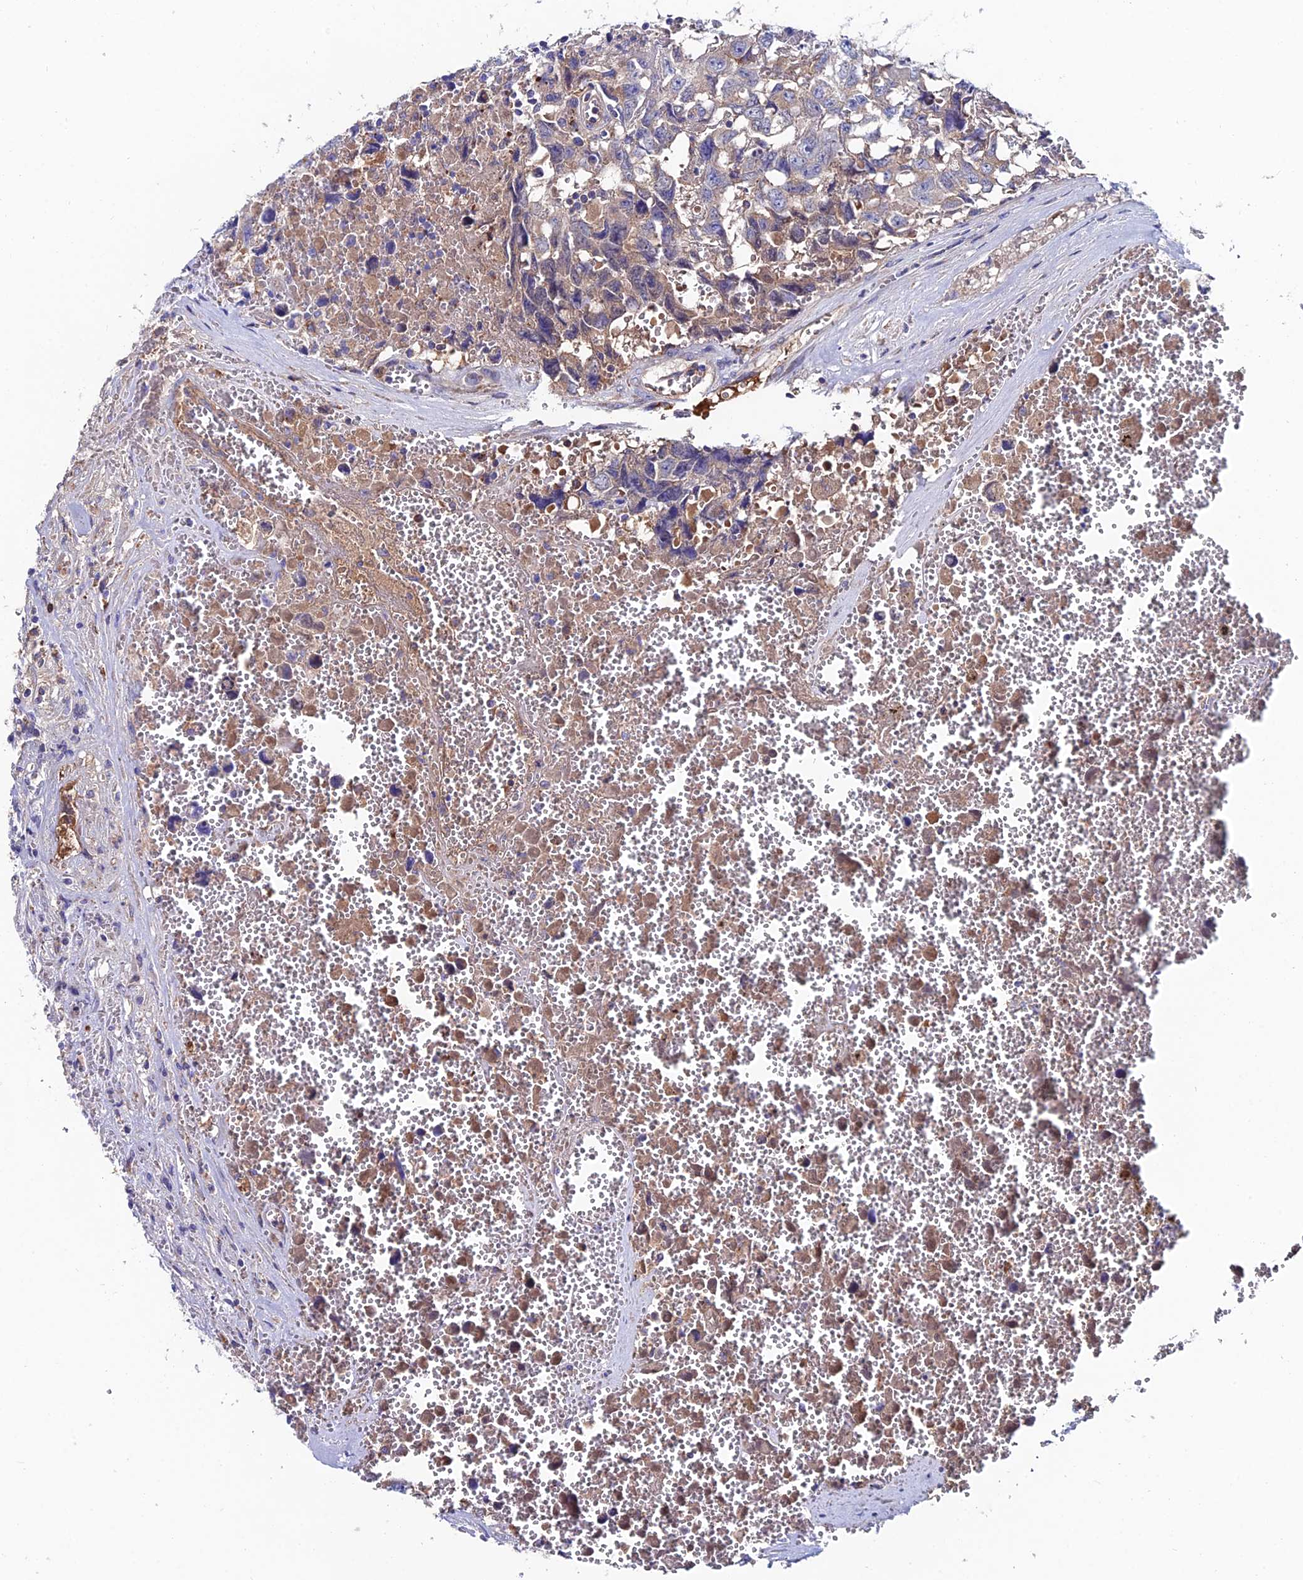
{"staining": {"intensity": "weak", "quantity": "<25%", "location": "cytoplasmic/membranous"}, "tissue": "testis cancer", "cell_type": "Tumor cells", "image_type": "cancer", "snomed": [{"axis": "morphology", "description": "Carcinoma, Embryonal, NOS"}, {"axis": "topography", "description": "Testis"}], "caption": "Immunohistochemistry photomicrograph of testis cancer (embryonal carcinoma) stained for a protein (brown), which exhibits no staining in tumor cells.", "gene": "SLC25A16", "patient": {"sex": "male", "age": 31}}